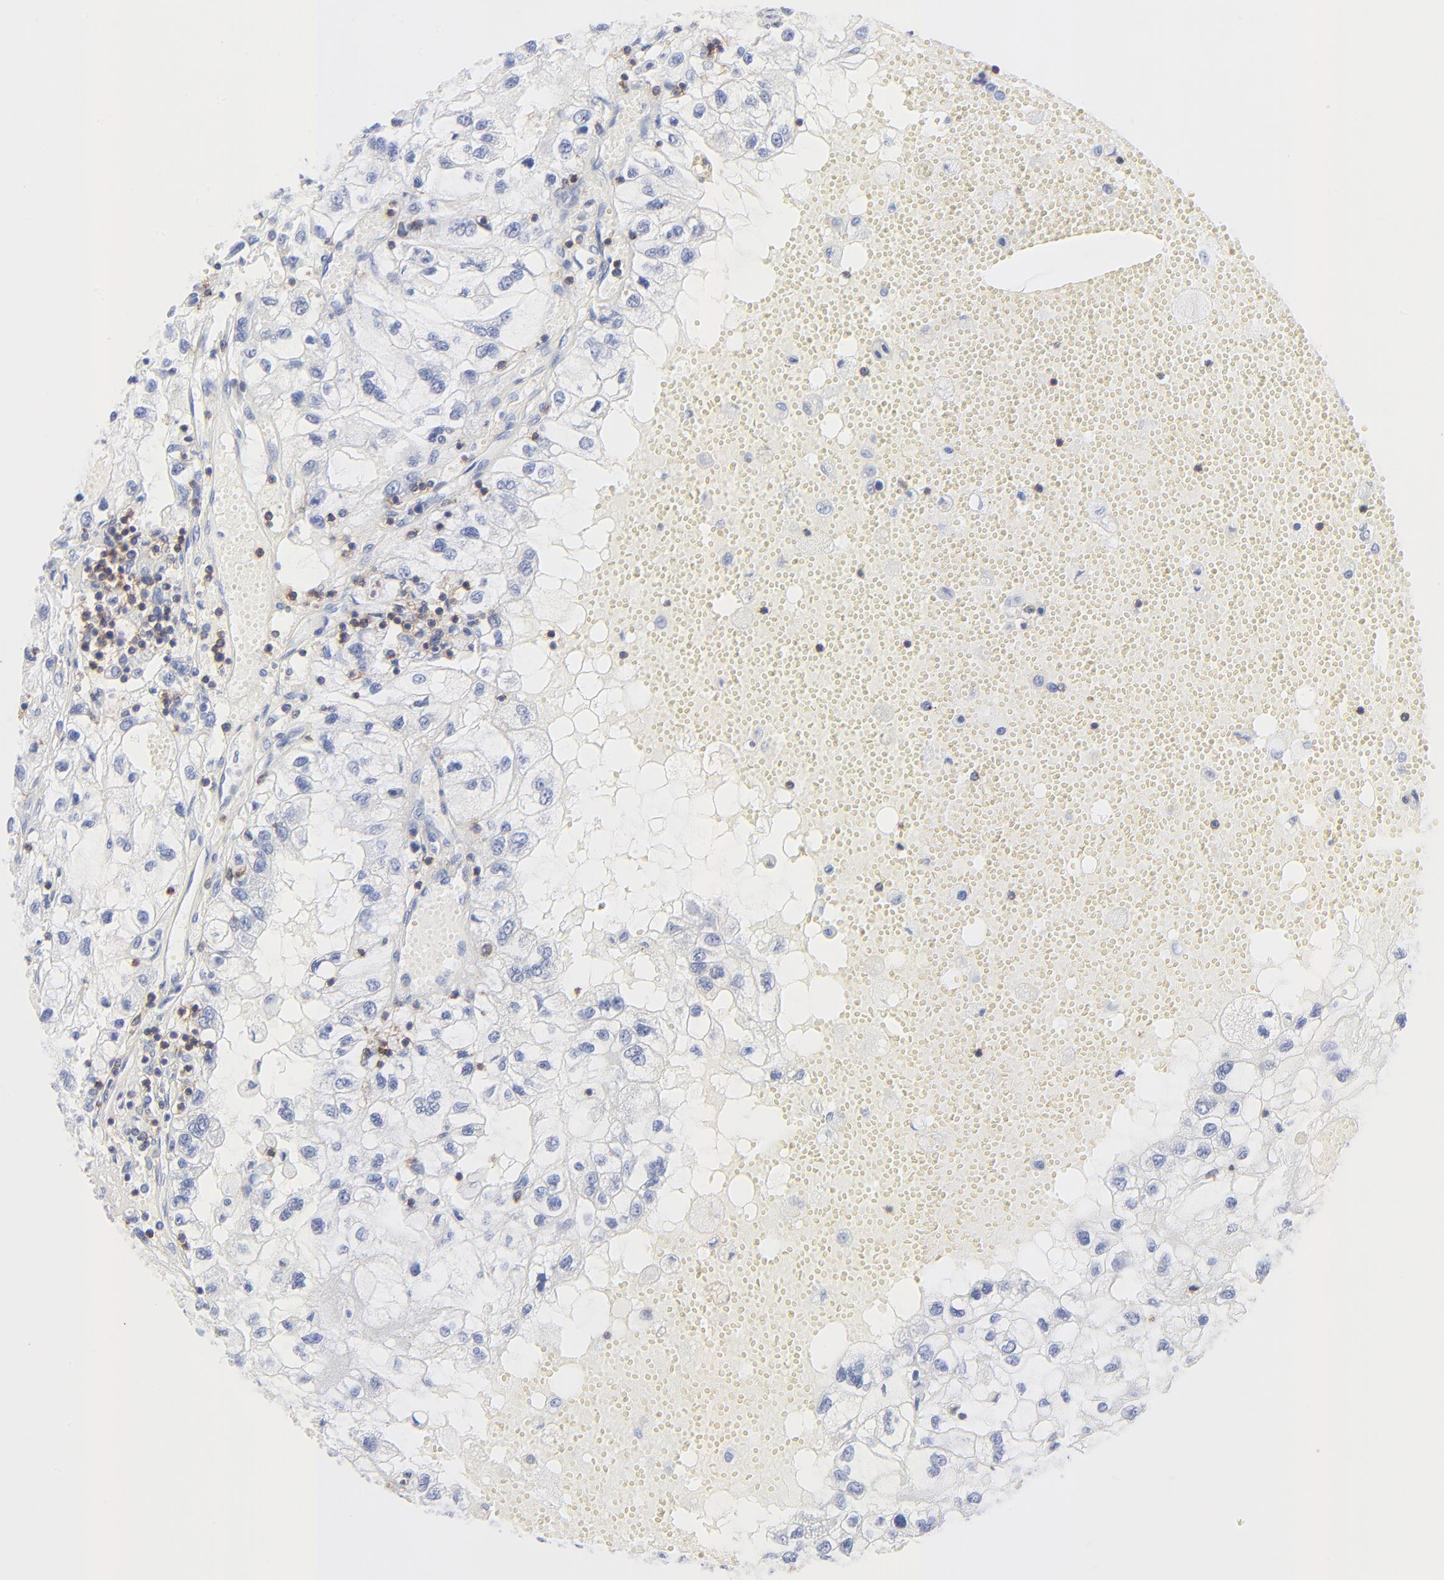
{"staining": {"intensity": "negative", "quantity": "none", "location": "none"}, "tissue": "renal cancer", "cell_type": "Tumor cells", "image_type": "cancer", "snomed": [{"axis": "morphology", "description": "Normal tissue, NOS"}, {"axis": "morphology", "description": "Adenocarcinoma, NOS"}, {"axis": "topography", "description": "Kidney"}], "caption": "This is a histopathology image of IHC staining of renal cancer (adenocarcinoma), which shows no positivity in tumor cells.", "gene": "LCK", "patient": {"sex": "male", "age": 71}}